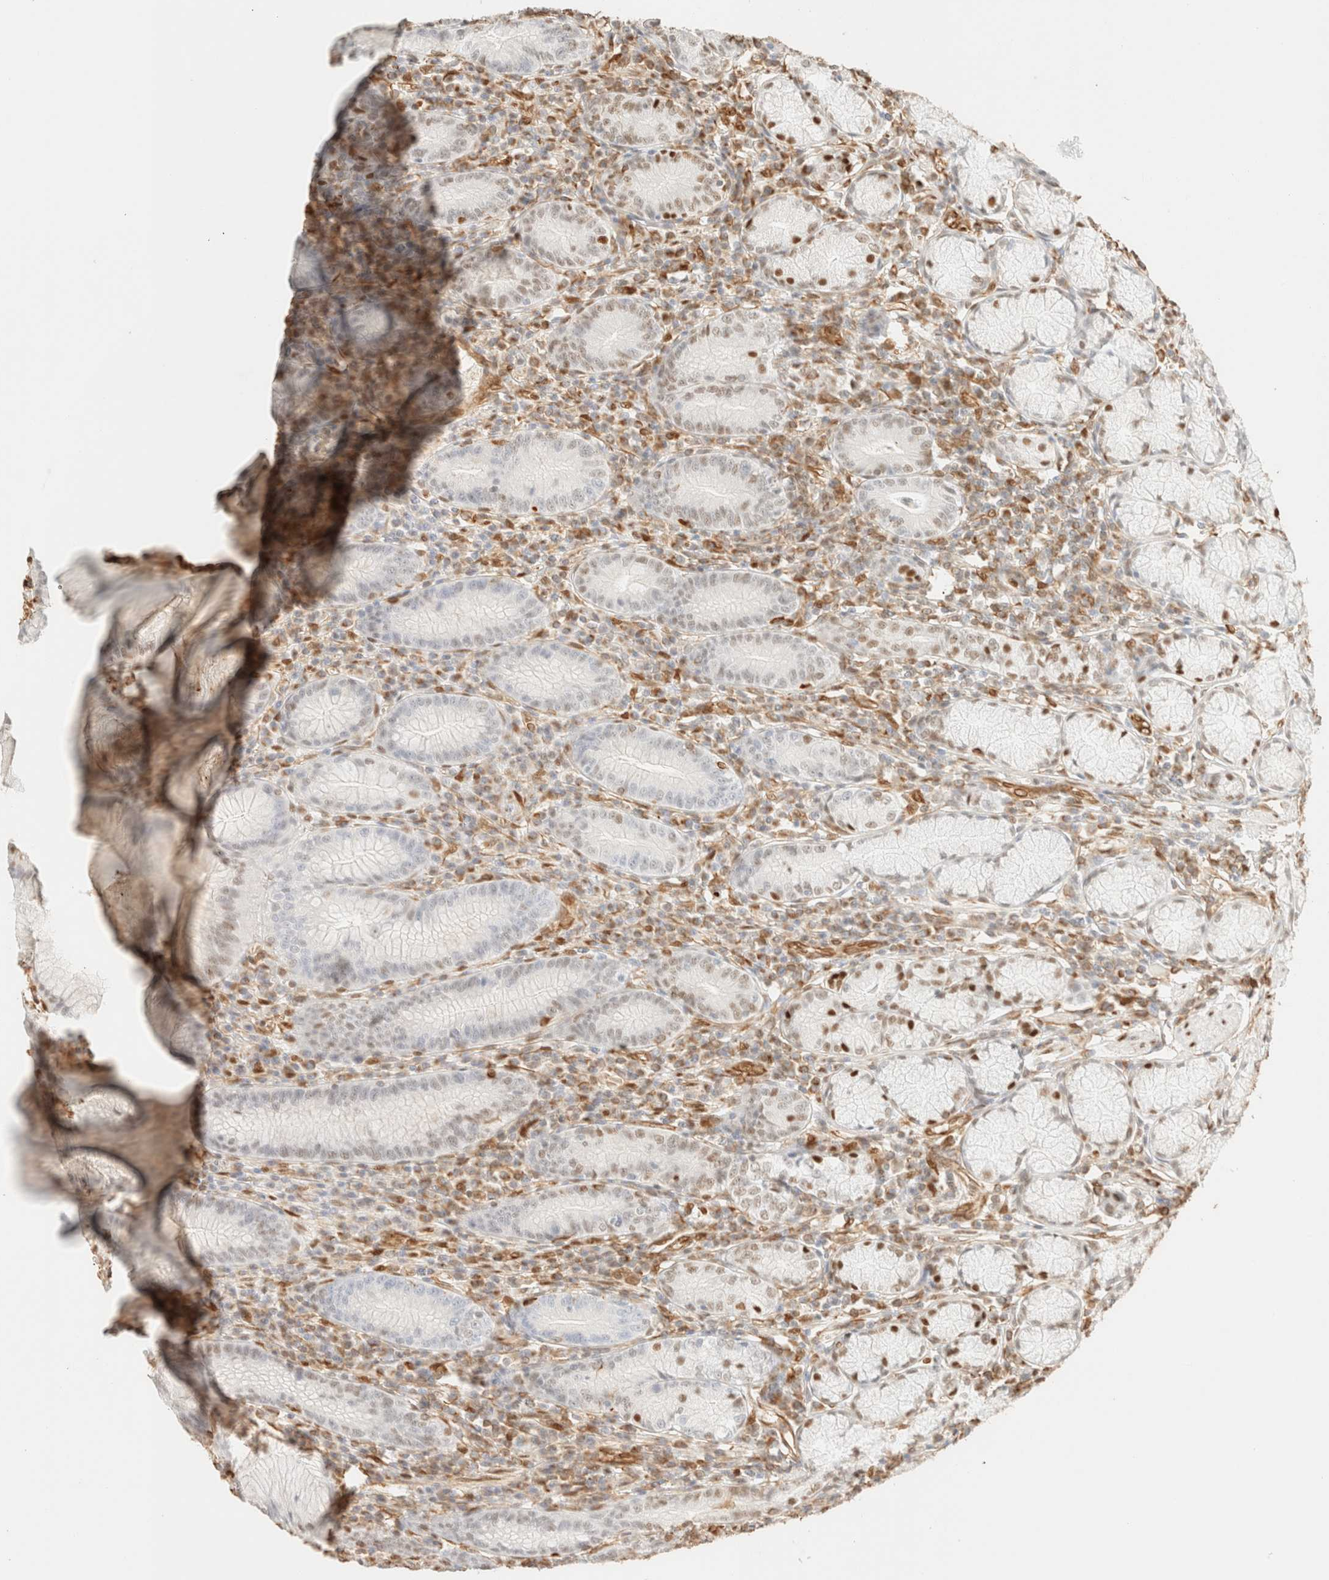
{"staining": {"intensity": "moderate", "quantity": "<25%", "location": "nuclear"}, "tissue": "stomach", "cell_type": "Glandular cells", "image_type": "normal", "snomed": [{"axis": "morphology", "description": "Normal tissue, NOS"}, {"axis": "topography", "description": "Stomach"}], "caption": "Protein expression analysis of normal stomach shows moderate nuclear positivity in approximately <25% of glandular cells.", "gene": "ZSCAN18", "patient": {"sex": "male", "age": 55}}